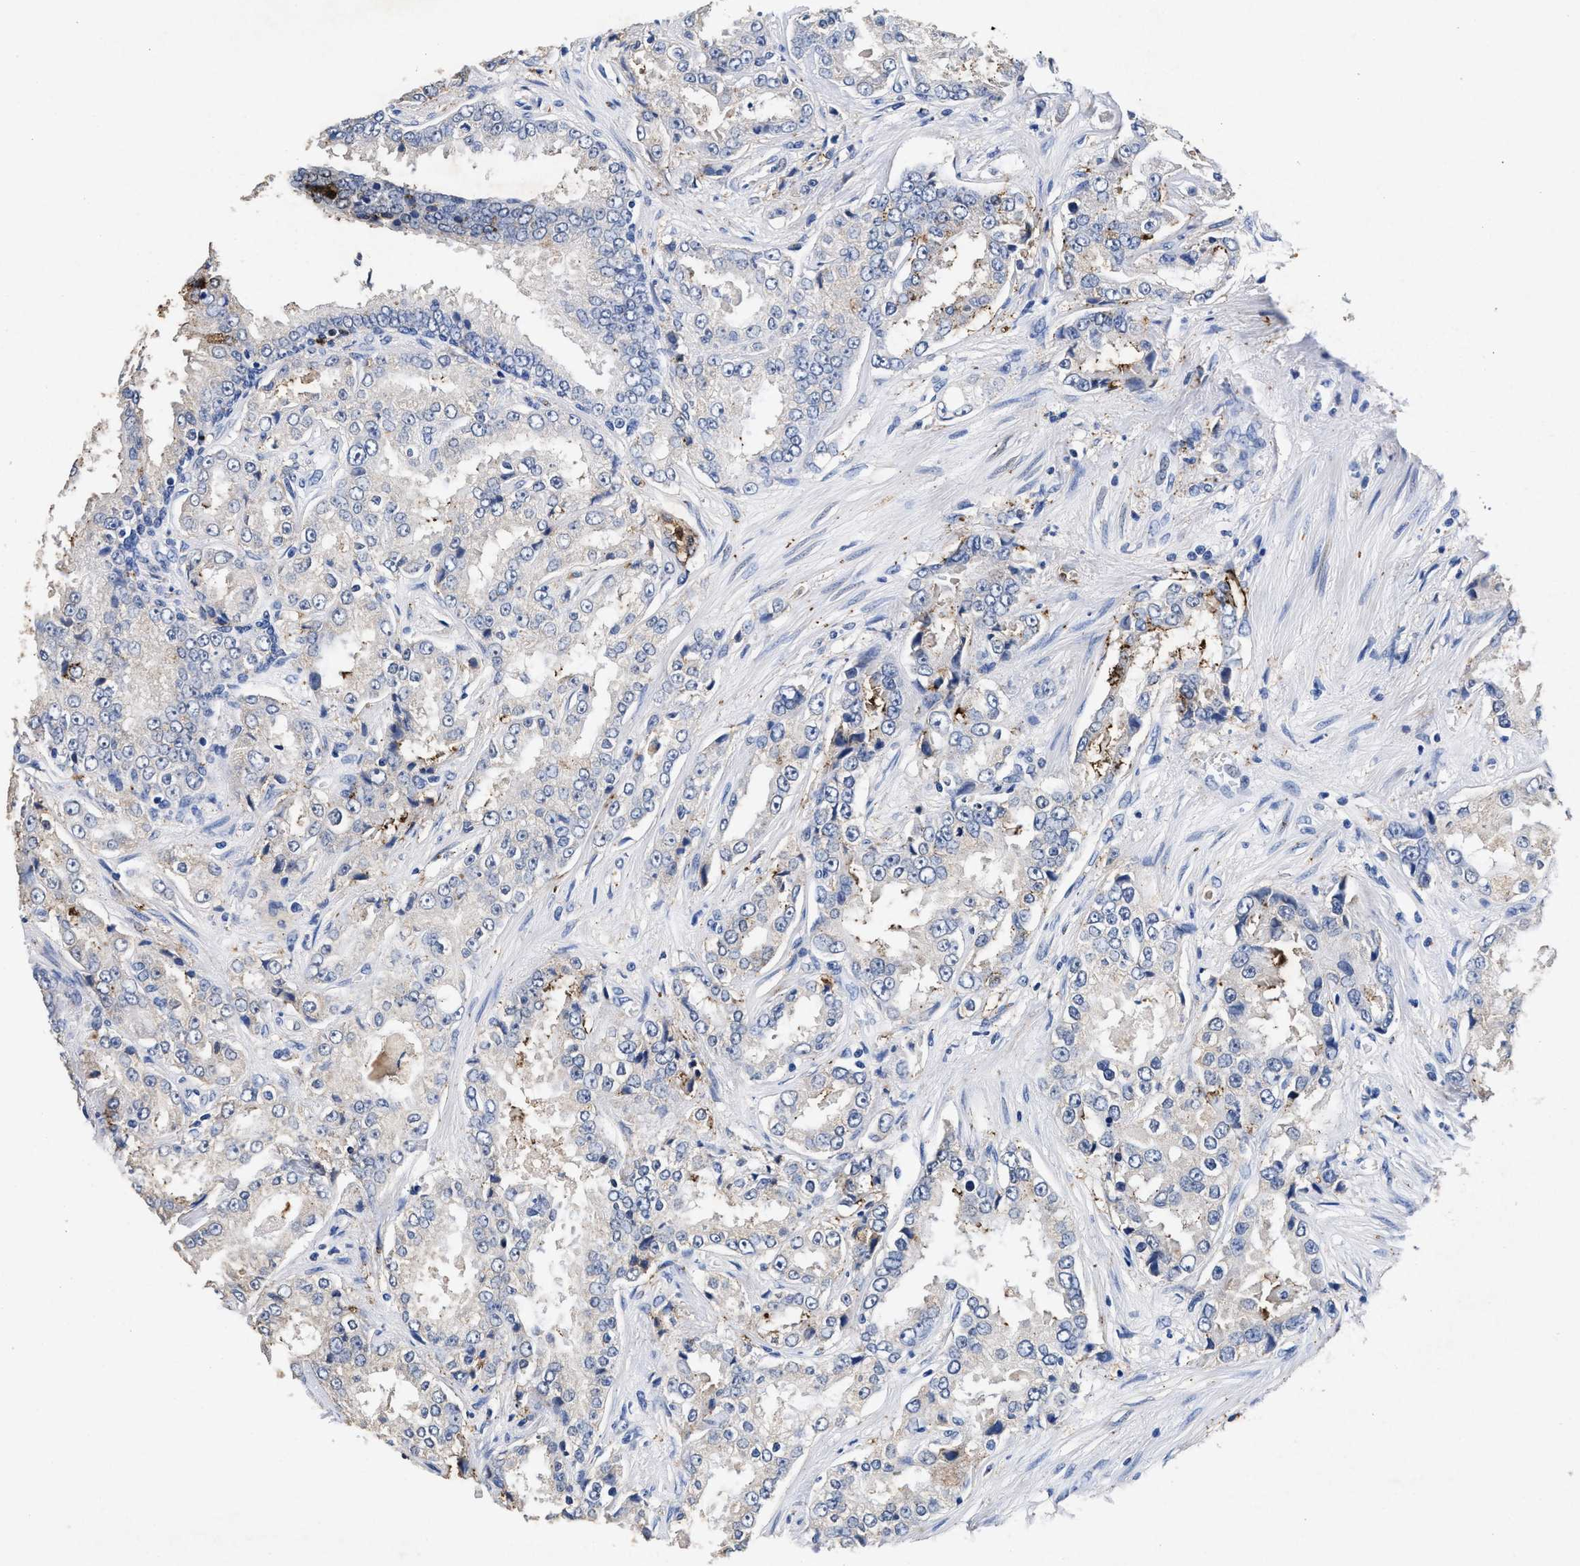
{"staining": {"intensity": "strong", "quantity": "<25%", "location": "cytoplasmic/membranous"}, "tissue": "prostate cancer", "cell_type": "Tumor cells", "image_type": "cancer", "snomed": [{"axis": "morphology", "description": "Adenocarcinoma, High grade"}, {"axis": "topography", "description": "Prostate"}], "caption": "A micrograph of high-grade adenocarcinoma (prostate) stained for a protein shows strong cytoplasmic/membranous brown staining in tumor cells.", "gene": "LTB4R2", "patient": {"sex": "male", "age": 73}}